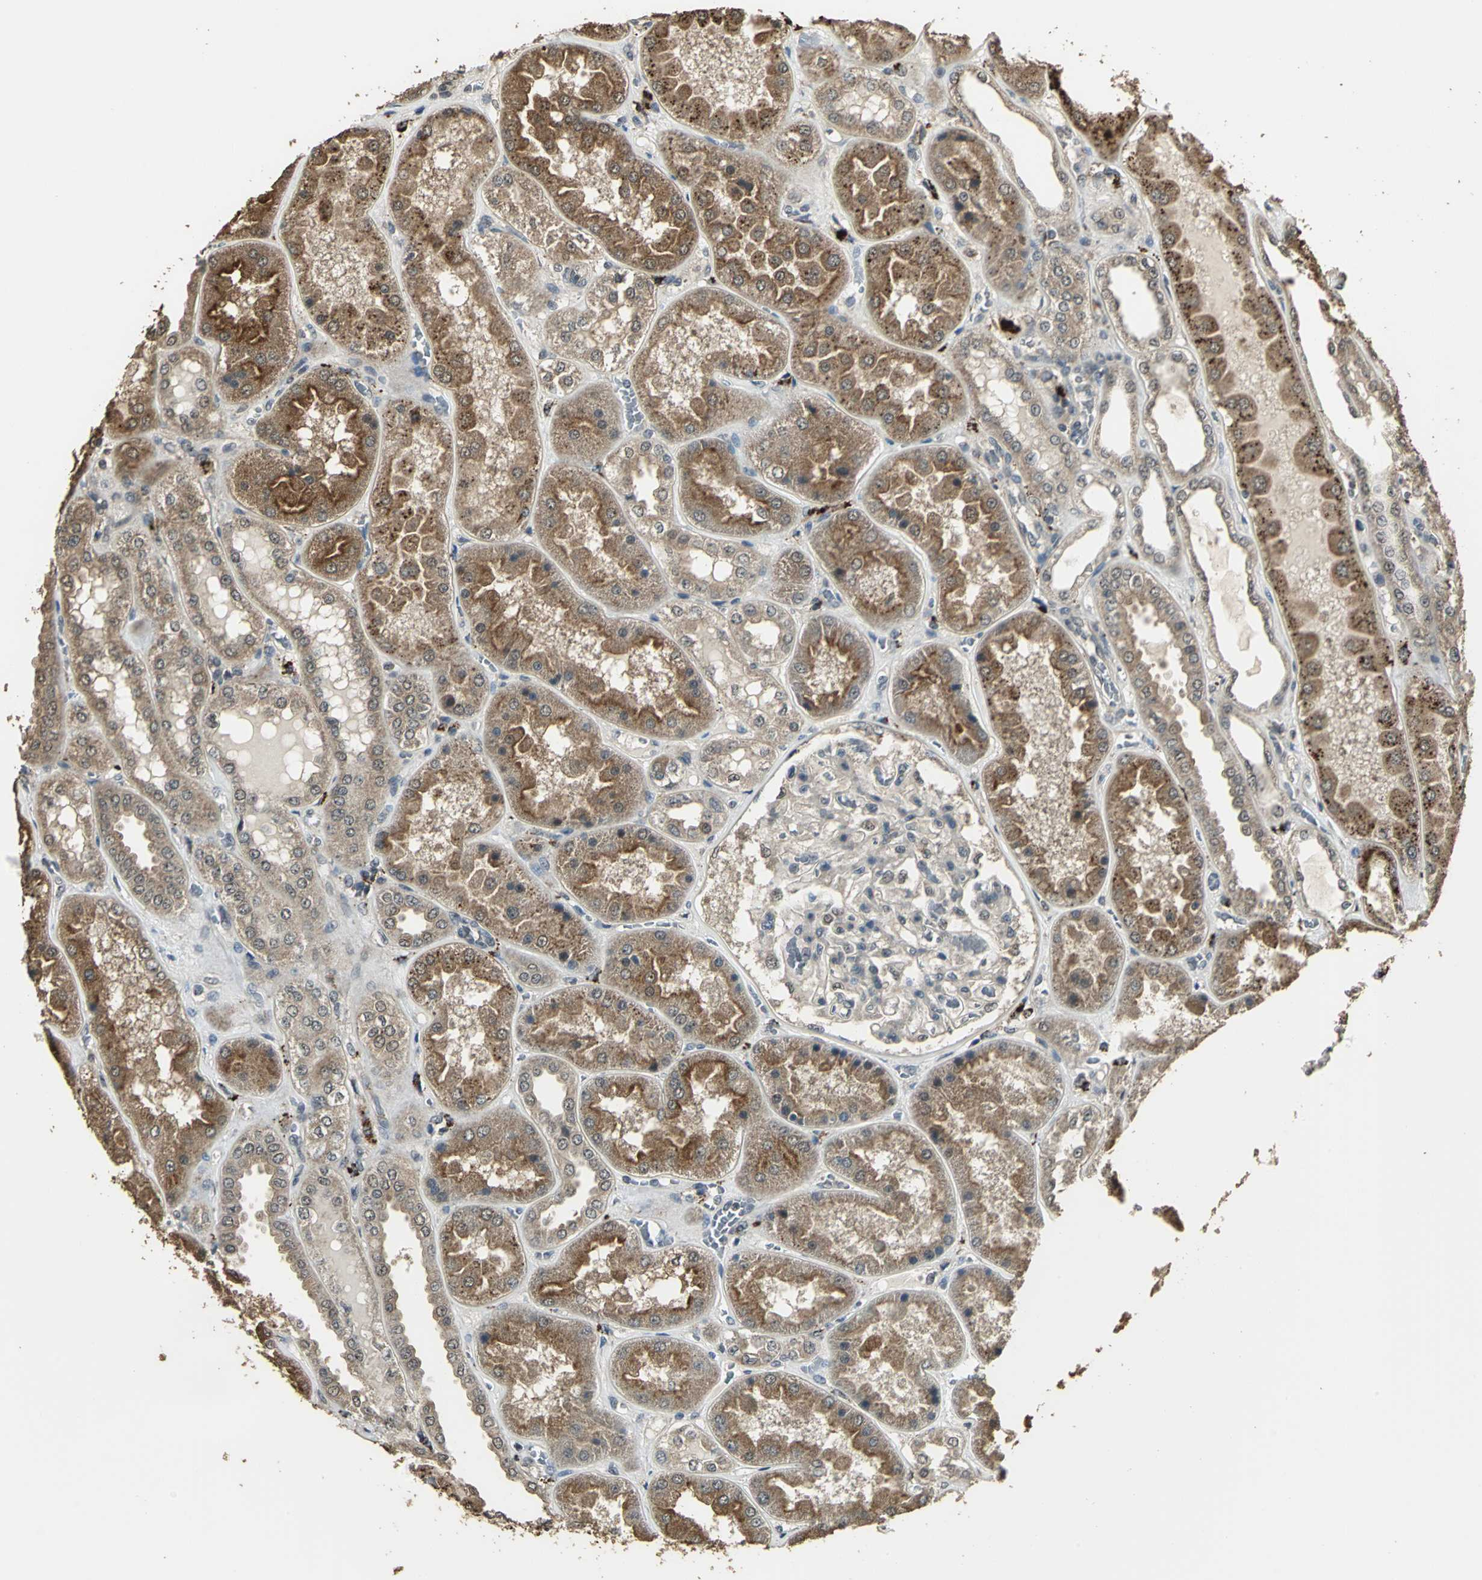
{"staining": {"intensity": "weak", "quantity": "<25%", "location": "cytoplasmic/membranous"}, "tissue": "kidney", "cell_type": "Cells in glomeruli", "image_type": "normal", "snomed": [{"axis": "morphology", "description": "Normal tissue, NOS"}, {"axis": "topography", "description": "Kidney"}], "caption": "This is a histopathology image of IHC staining of normal kidney, which shows no staining in cells in glomeruli. Nuclei are stained in blue.", "gene": "UCHL5", "patient": {"sex": "female", "age": 56}}